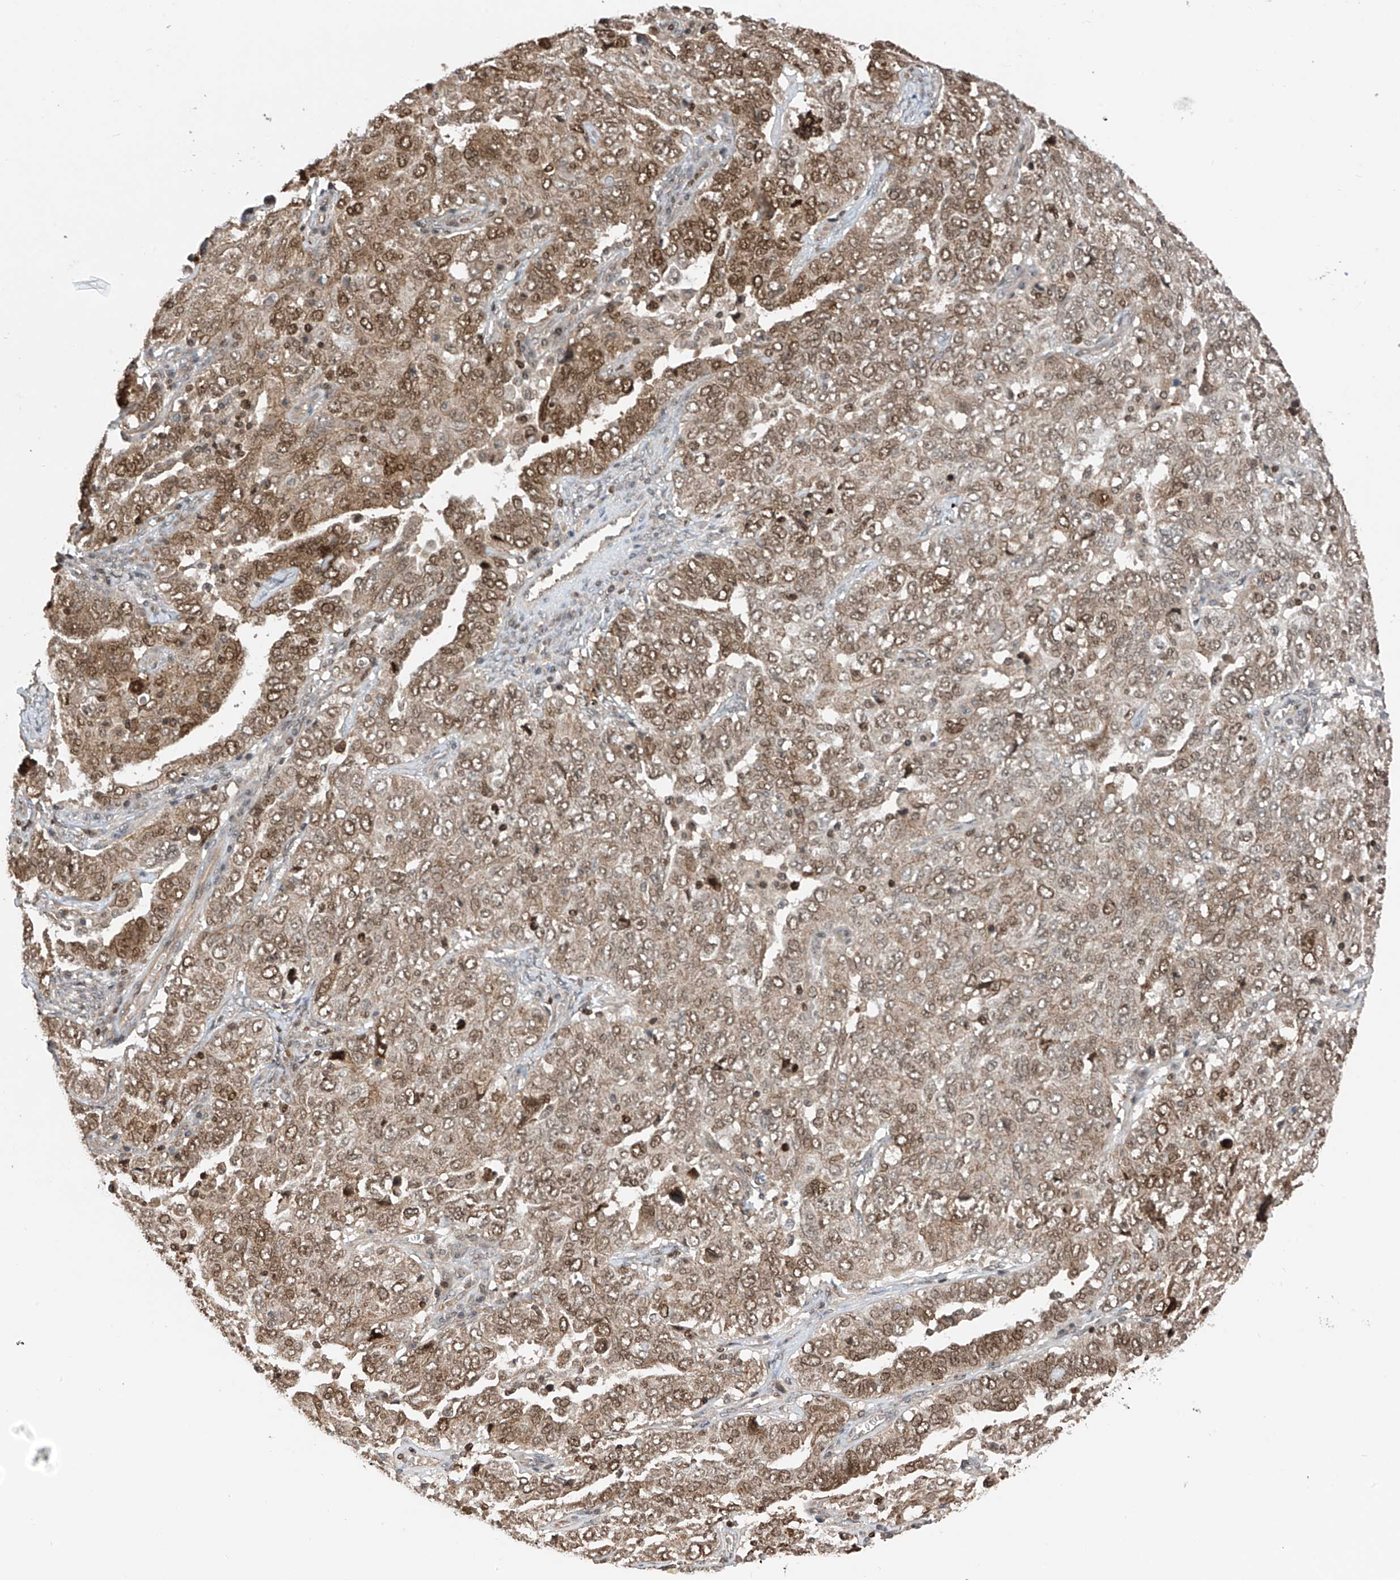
{"staining": {"intensity": "moderate", "quantity": "25%-75%", "location": "cytoplasmic/membranous,nuclear"}, "tissue": "ovarian cancer", "cell_type": "Tumor cells", "image_type": "cancer", "snomed": [{"axis": "morphology", "description": "Carcinoma, endometroid"}, {"axis": "topography", "description": "Ovary"}], "caption": "Protein staining demonstrates moderate cytoplasmic/membranous and nuclear staining in about 25%-75% of tumor cells in ovarian cancer (endometroid carcinoma). The protein of interest is stained brown, and the nuclei are stained in blue (DAB IHC with brightfield microscopy, high magnification).", "gene": "DNAJC9", "patient": {"sex": "female", "age": 62}}